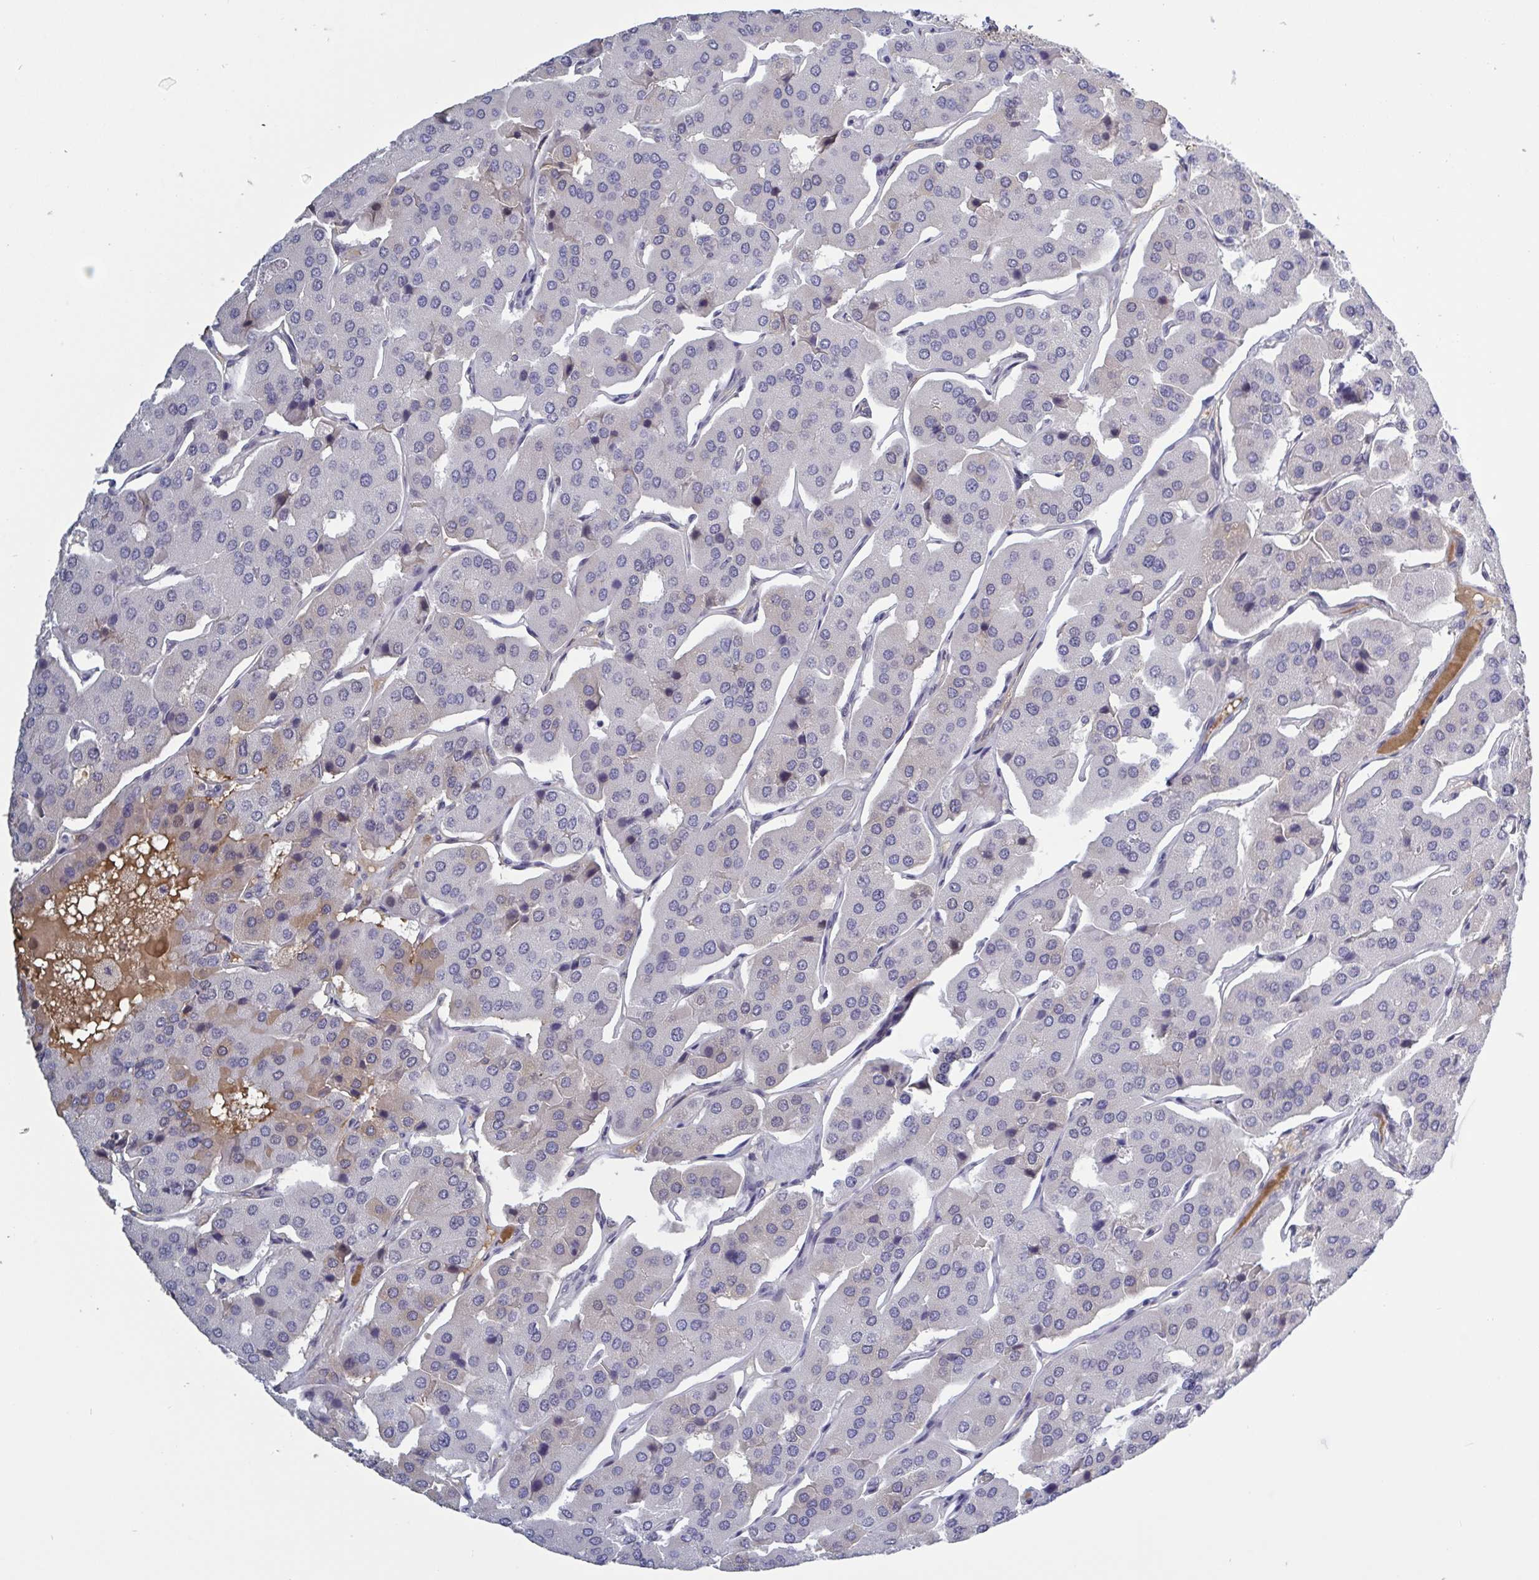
{"staining": {"intensity": "negative", "quantity": "none", "location": "none"}, "tissue": "parathyroid gland", "cell_type": "Glandular cells", "image_type": "normal", "snomed": [{"axis": "morphology", "description": "Normal tissue, NOS"}, {"axis": "morphology", "description": "Adenoma, NOS"}, {"axis": "topography", "description": "Parathyroid gland"}], "caption": "The immunohistochemistry photomicrograph has no significant positivity in glandular cells of parathyroid gland. (DAB immunohistochemistry (IHC), high magnification).", "gene": "BCL7B", "patient": {"sex": "female", "age": 86}}